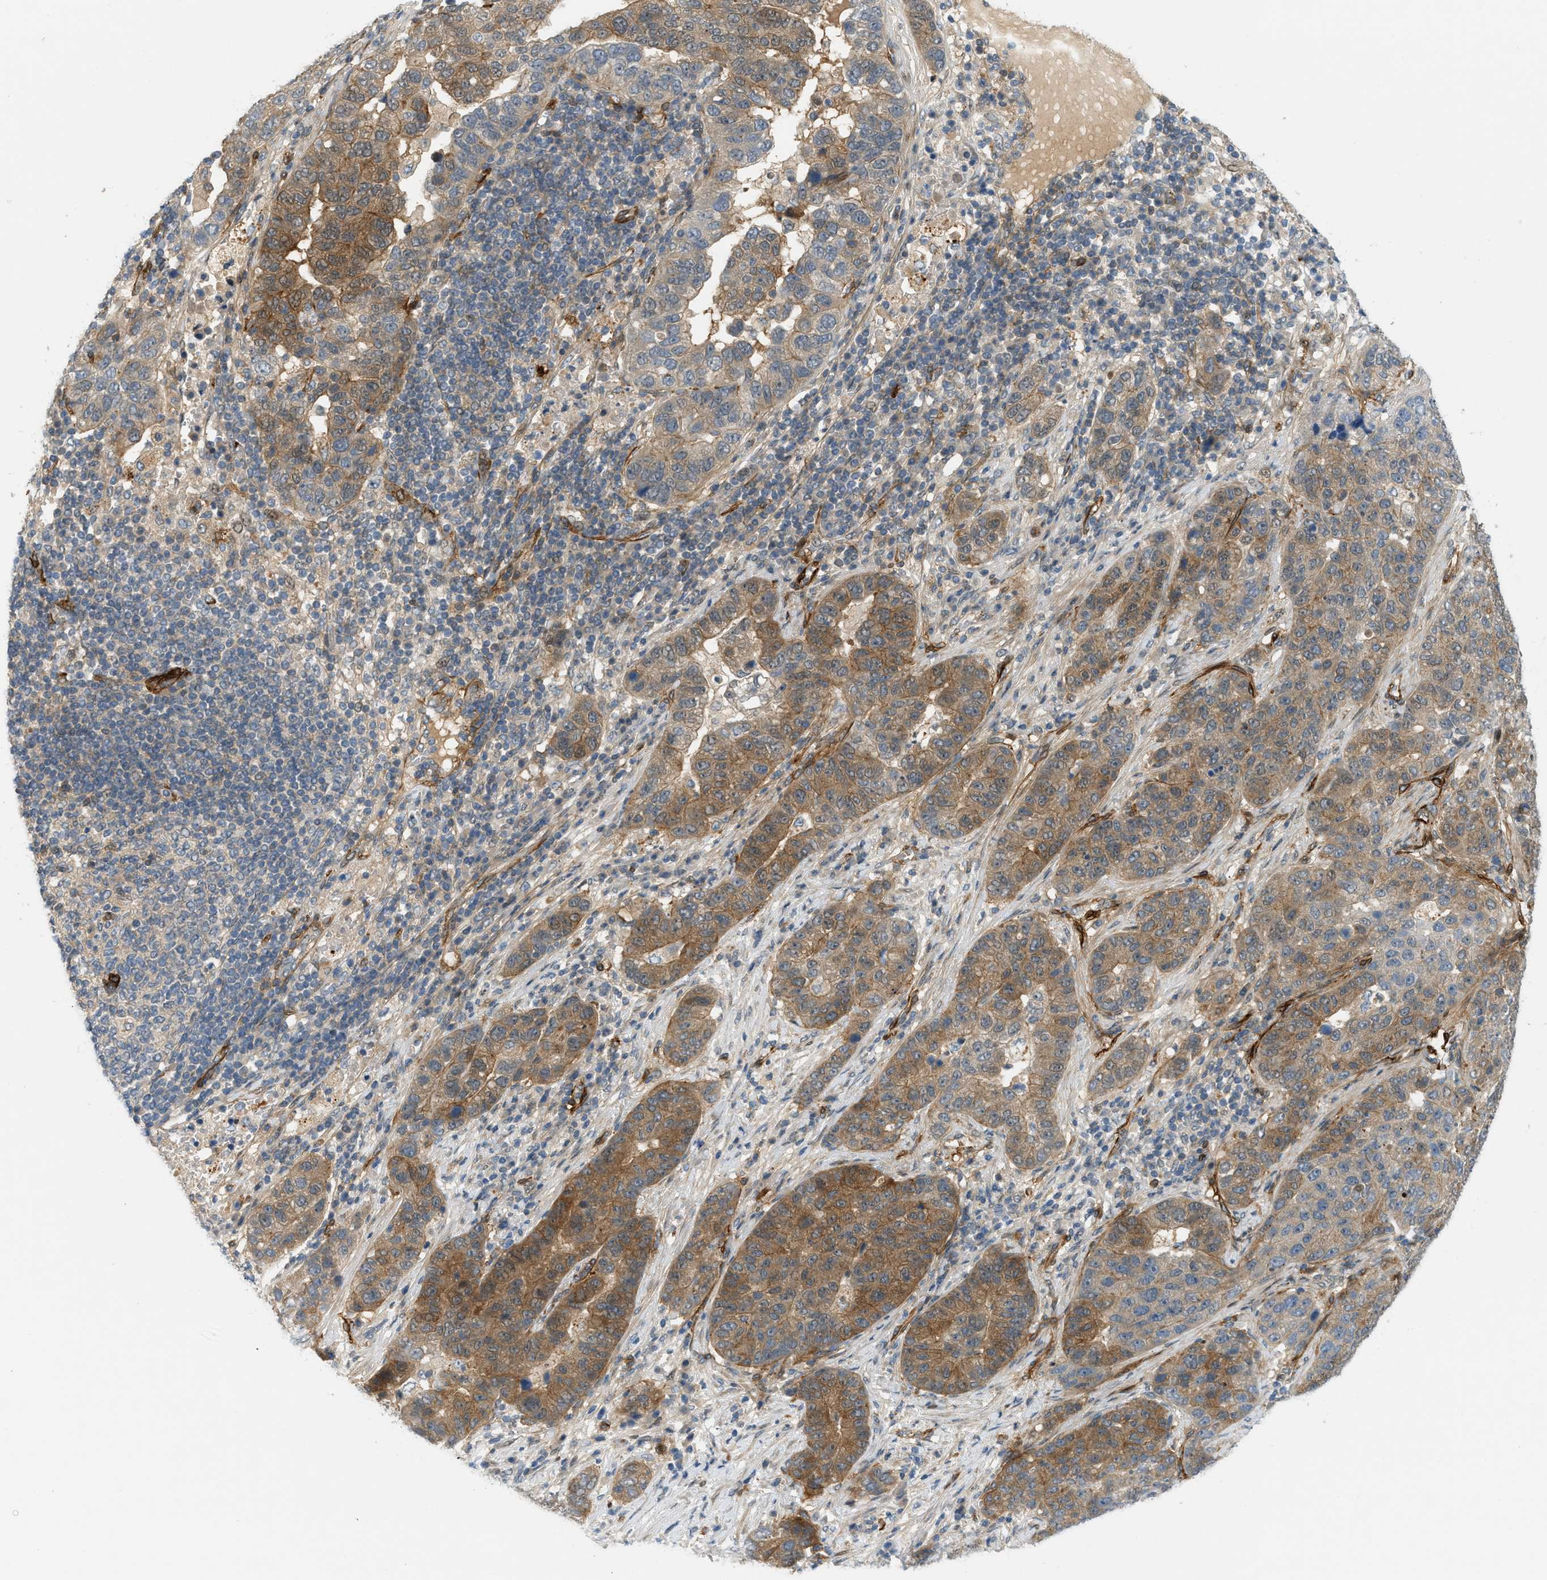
{"staining": {"intensity": "moderate", "quantity": ">75%", "location": "cytoplasmic/membranous"}, "tissue": "pancreatic cancer", "cell_type": "Tumor cells", "image_type": "cancer", "snomed": [{"axis": "morphology", "description": "Adenocarcinoma, NOS"}, {"axis": "topography", "description": "Pancreas"}], "caption": "Protein staining of pancreatic cancer (adenocarcinoma) tissue displays moderate cytoplasmic/membranous expression in approximately >75% of tumor cells.", "gene": "EDNRA", "patient": {"sex": "female", "age": 61}}